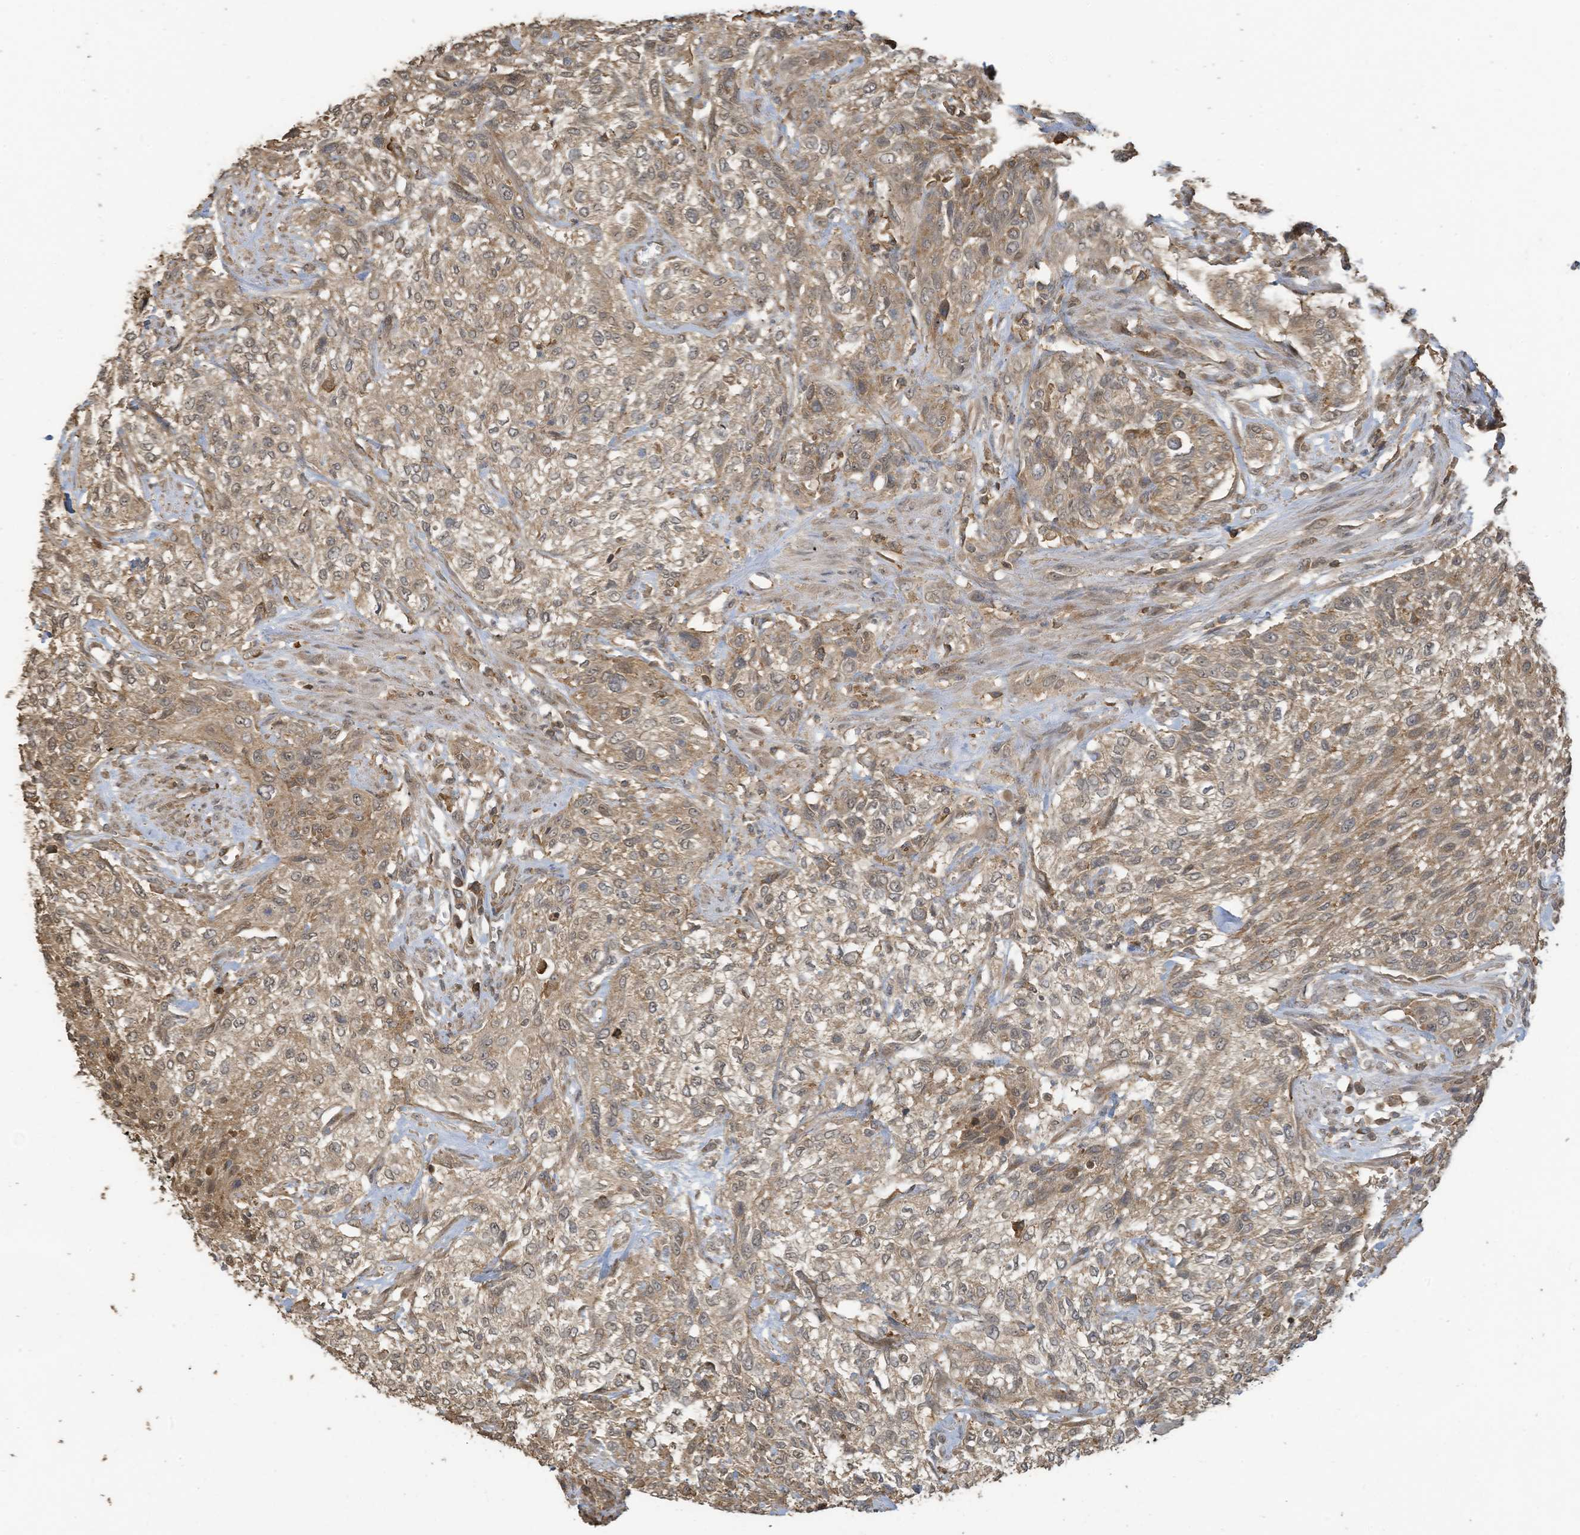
{"staining": {"intensity": "weak", "quantity": ">75%", "location": "cytoplasmic/membranous"}, "tissue": "urothelial cancer", "cell_type": "Tumor cells", "image_type": "cancer", "snomed": [{"axis": "morphology", "description": "Urothelial carcinoma, High grade"}, {"axis": "topography", "description": "Urinary bladder"}], "caption": "A brown stain highlights weak cytoplasmic/membranous positivity of a protein in human urothelial carcinoma (high-grade) tumor cells. Nuclei are stained in blue.", "gene": "COX10", "patient": {"sex": "male", "age": 35}}